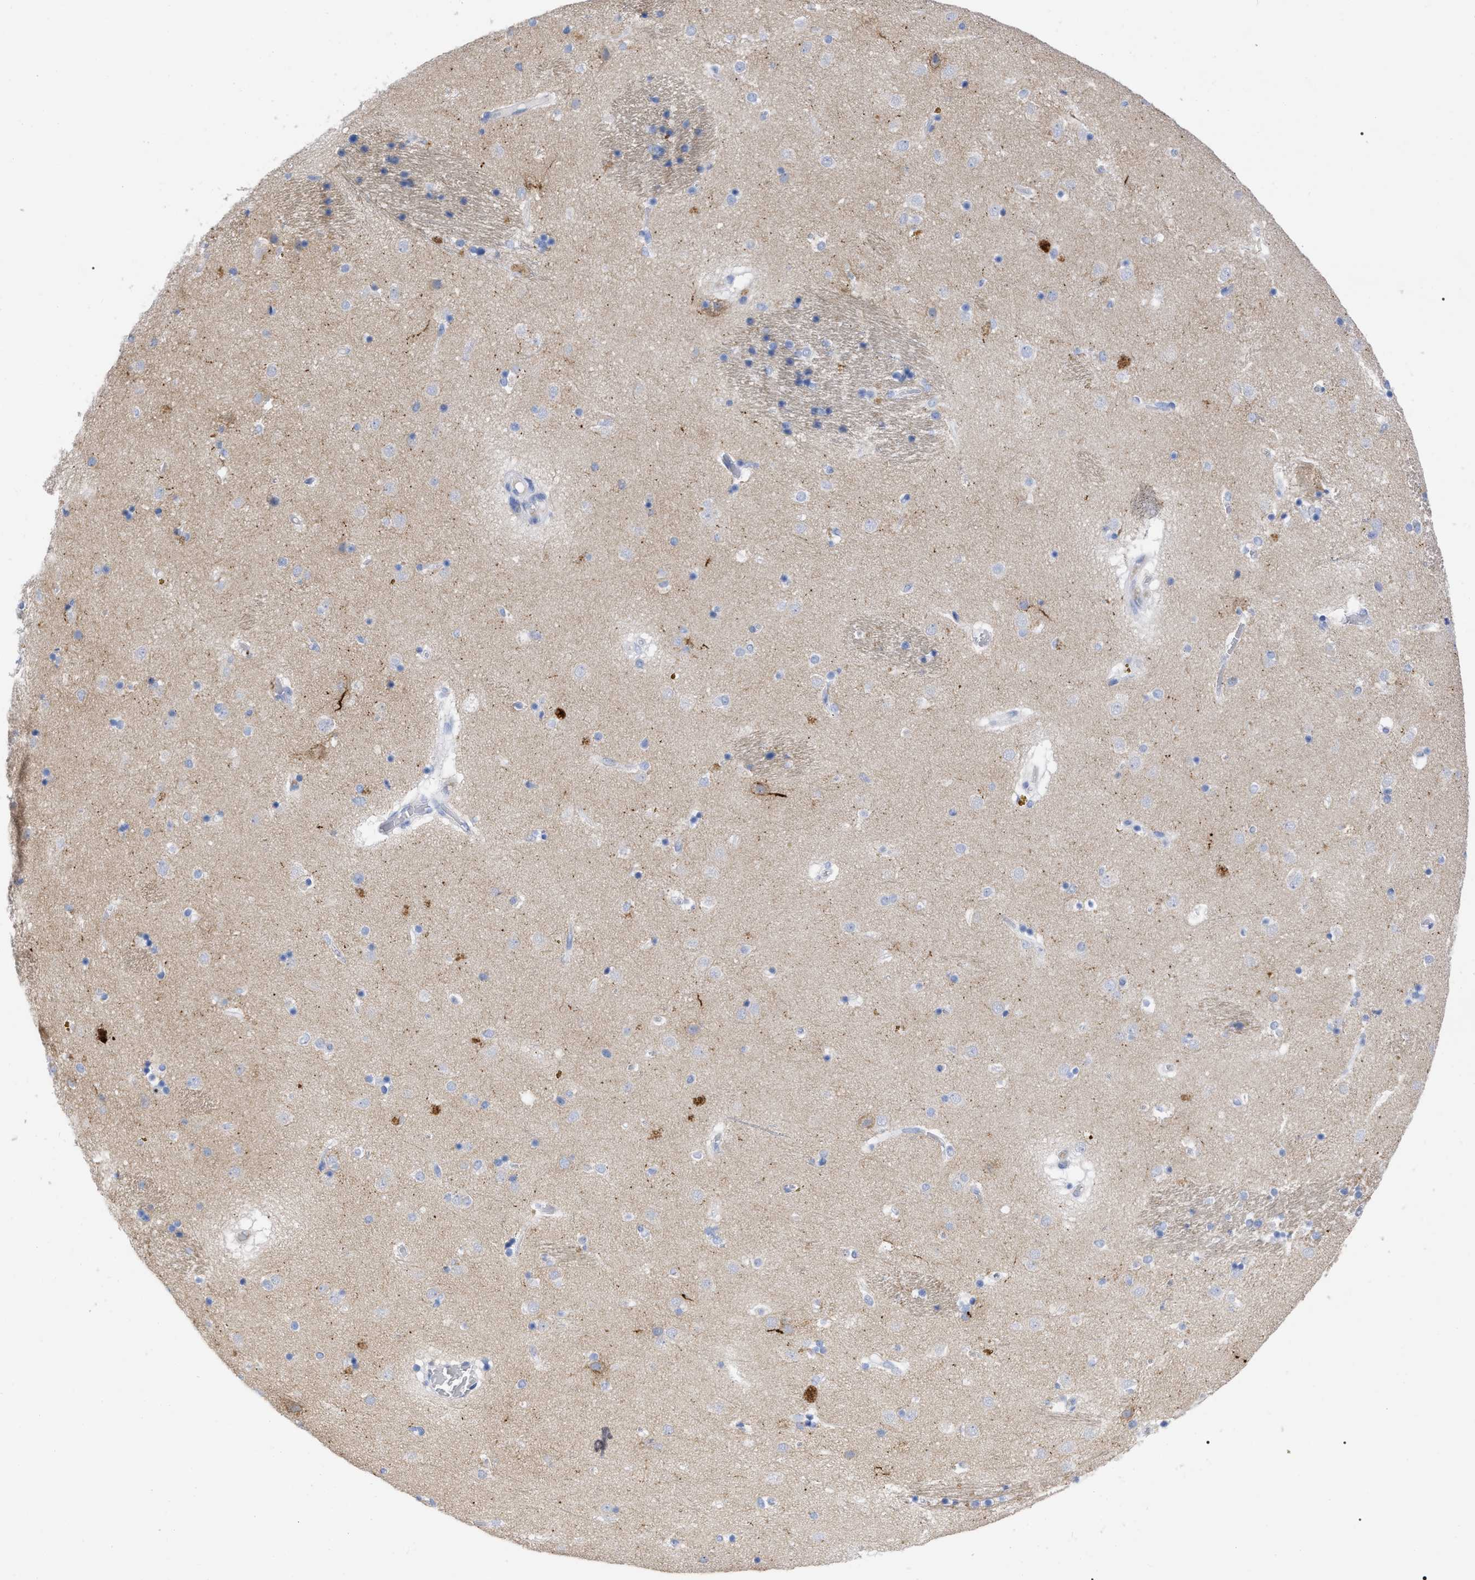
{"staining": {"intensity": "negative", "quantity": "none", "location": "none"}, "tissue": "caudate", "cell_type": "Glial cells", "image_type": "normal", "snomed": [{"axis": "morphology", "description": "Normal tissue, NOS"}, {"axis": "topography", "description": "Lateral ventricle wall"}], "caption": "There is no significant expression in glial cells of caudate. The staining is performed using DAB brown chromogen with nuclei counter-stained in using hematoxylin.", "gene": "HAPLN1", "patient": {"sex": "male", "age": 70}}